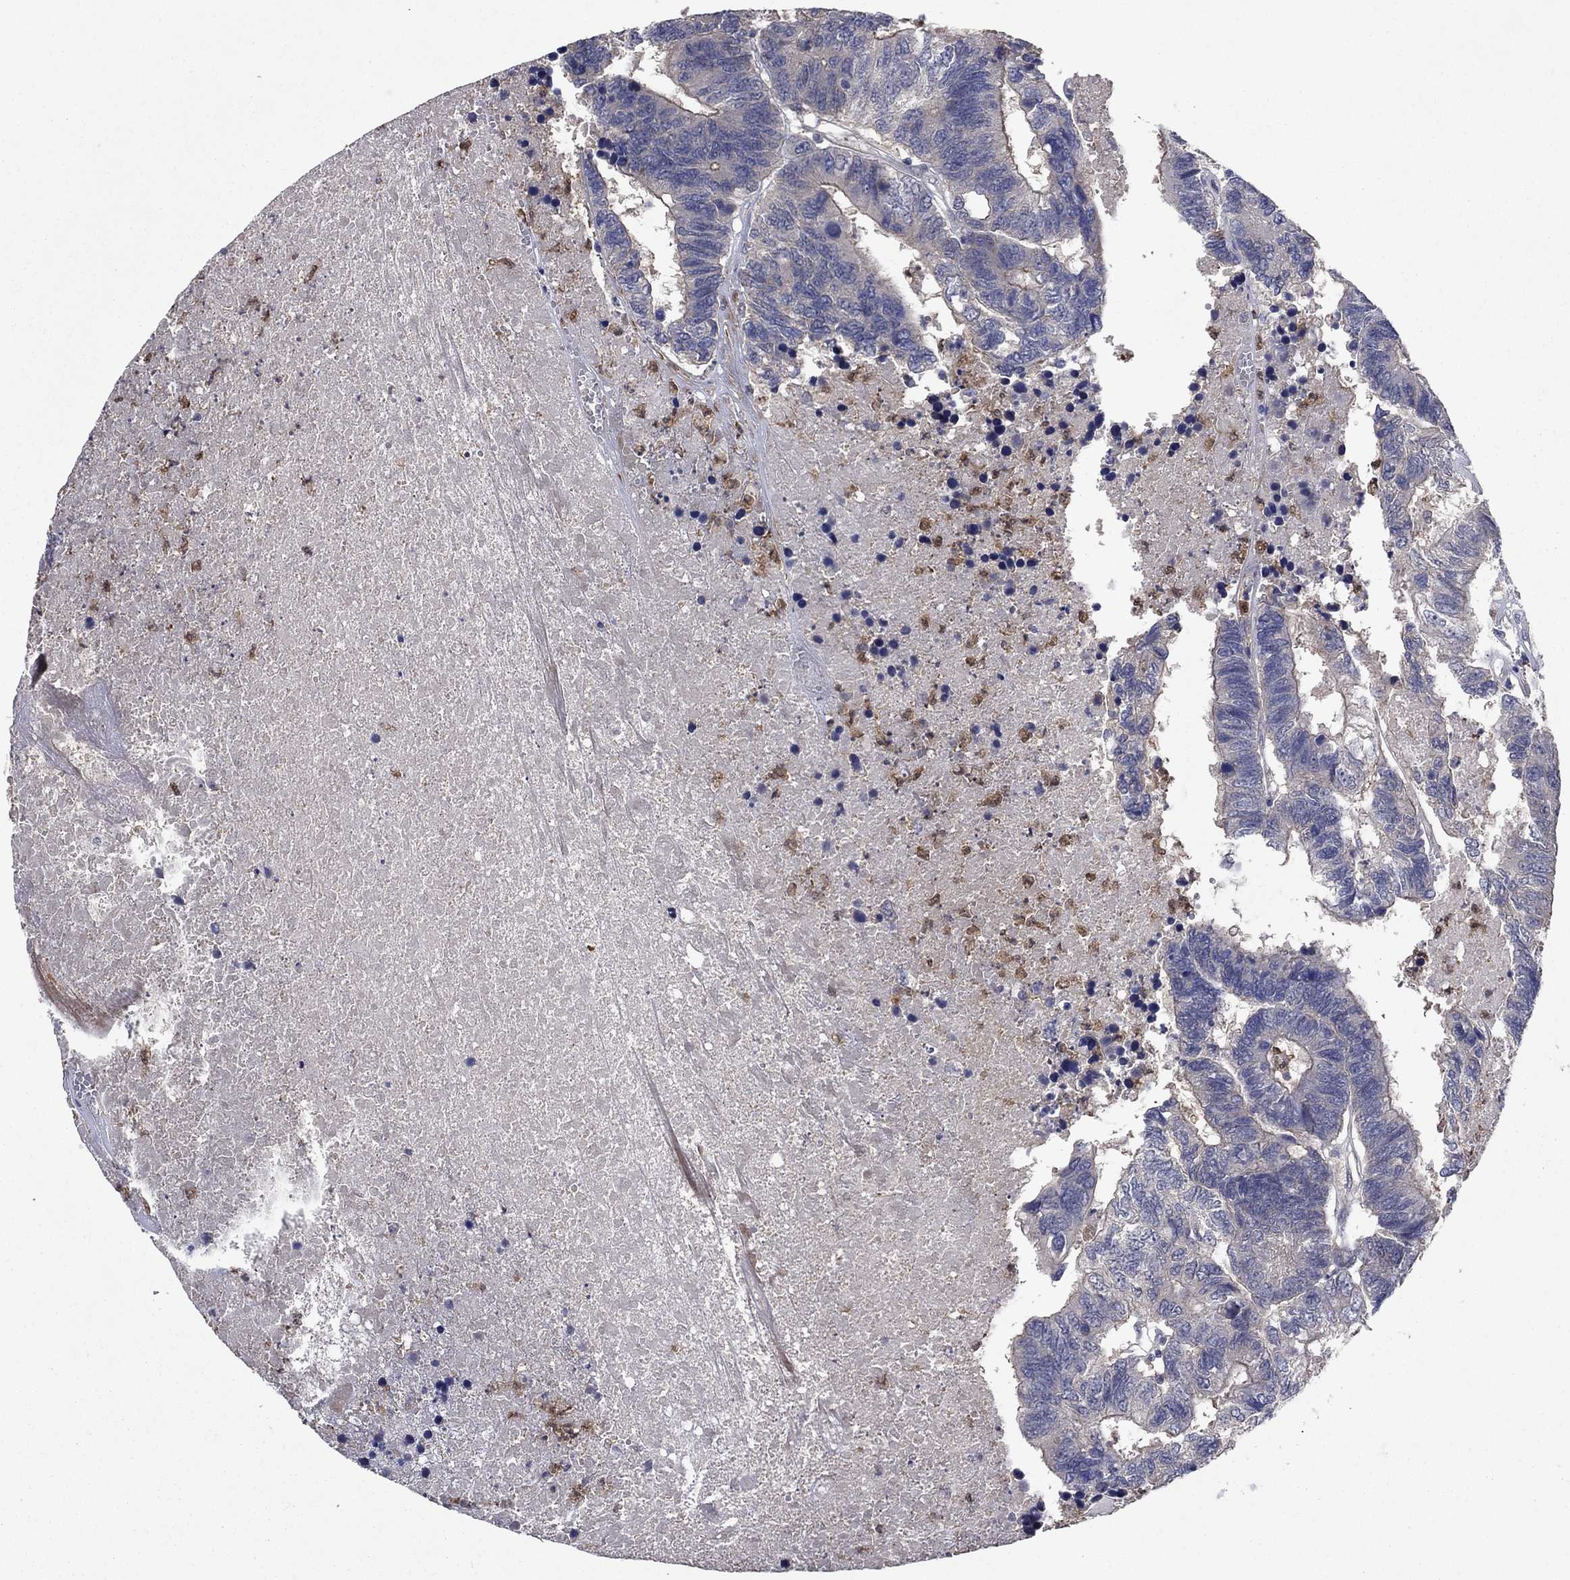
{"staining": {"intensity": "negative", "quantity": "none", "location": "none"}, "tissue": "colorectal cancer", "cell_type": "Tumor cells", "image_type": "cancer", "snomed": [{"axis": "morphology", "description": "Adenocarcinoma, NOS"}, {"axis": "topography", "description": "Colon"}], "caption": "This photomicrograph is of adenocarcinoma (colorectal) stained with immunohistochemistry to label a protein in brown with the nuclei are counter-stained blue. There is no positivity in tumor cells.", "gene": "MSRB1", "patient": {"sex": "female", "age": 48}}